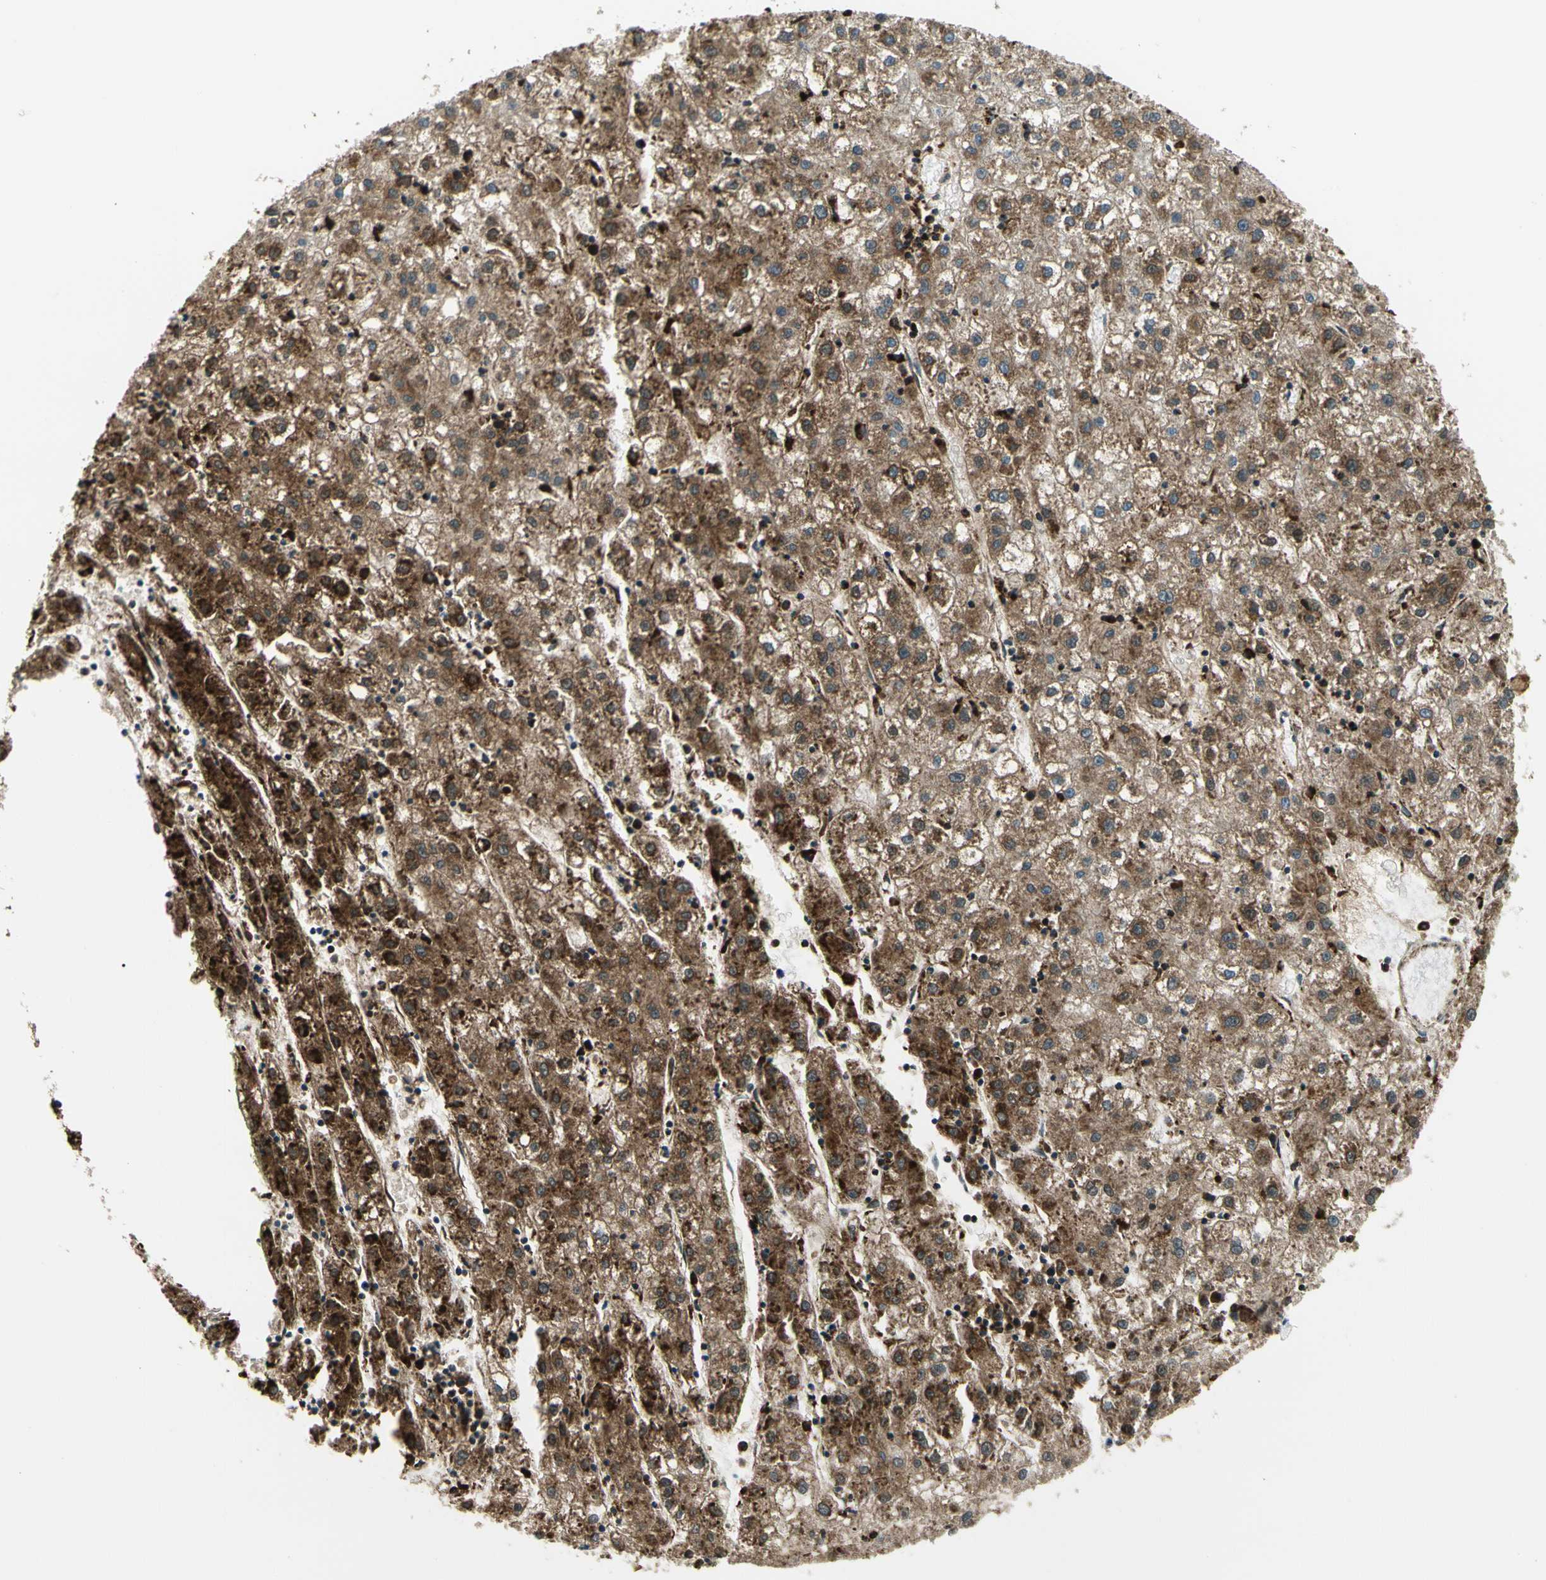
{"staining": {"intensity": "strong", "quantity": ">75%", "location": "cytoplasmic/membranous"}, "tissue": "liver cancer", "cell_type": "Tumor cells", "image_type": "cancer", "snomed": [{"axis": "morphology", "description": "Carcinoma, Hepatocellular, NOS"}, {"axis": "topography", "description": "Liver"}], "caption": "Liver hepatocellular carcinoma was stained to show a protein in brown. There is high levels of strong cytoplasmic/membranous staining in approximately >75% of tumor cells.", "gene": "ME2", "patient": {"sex": "male", "age": 72}}